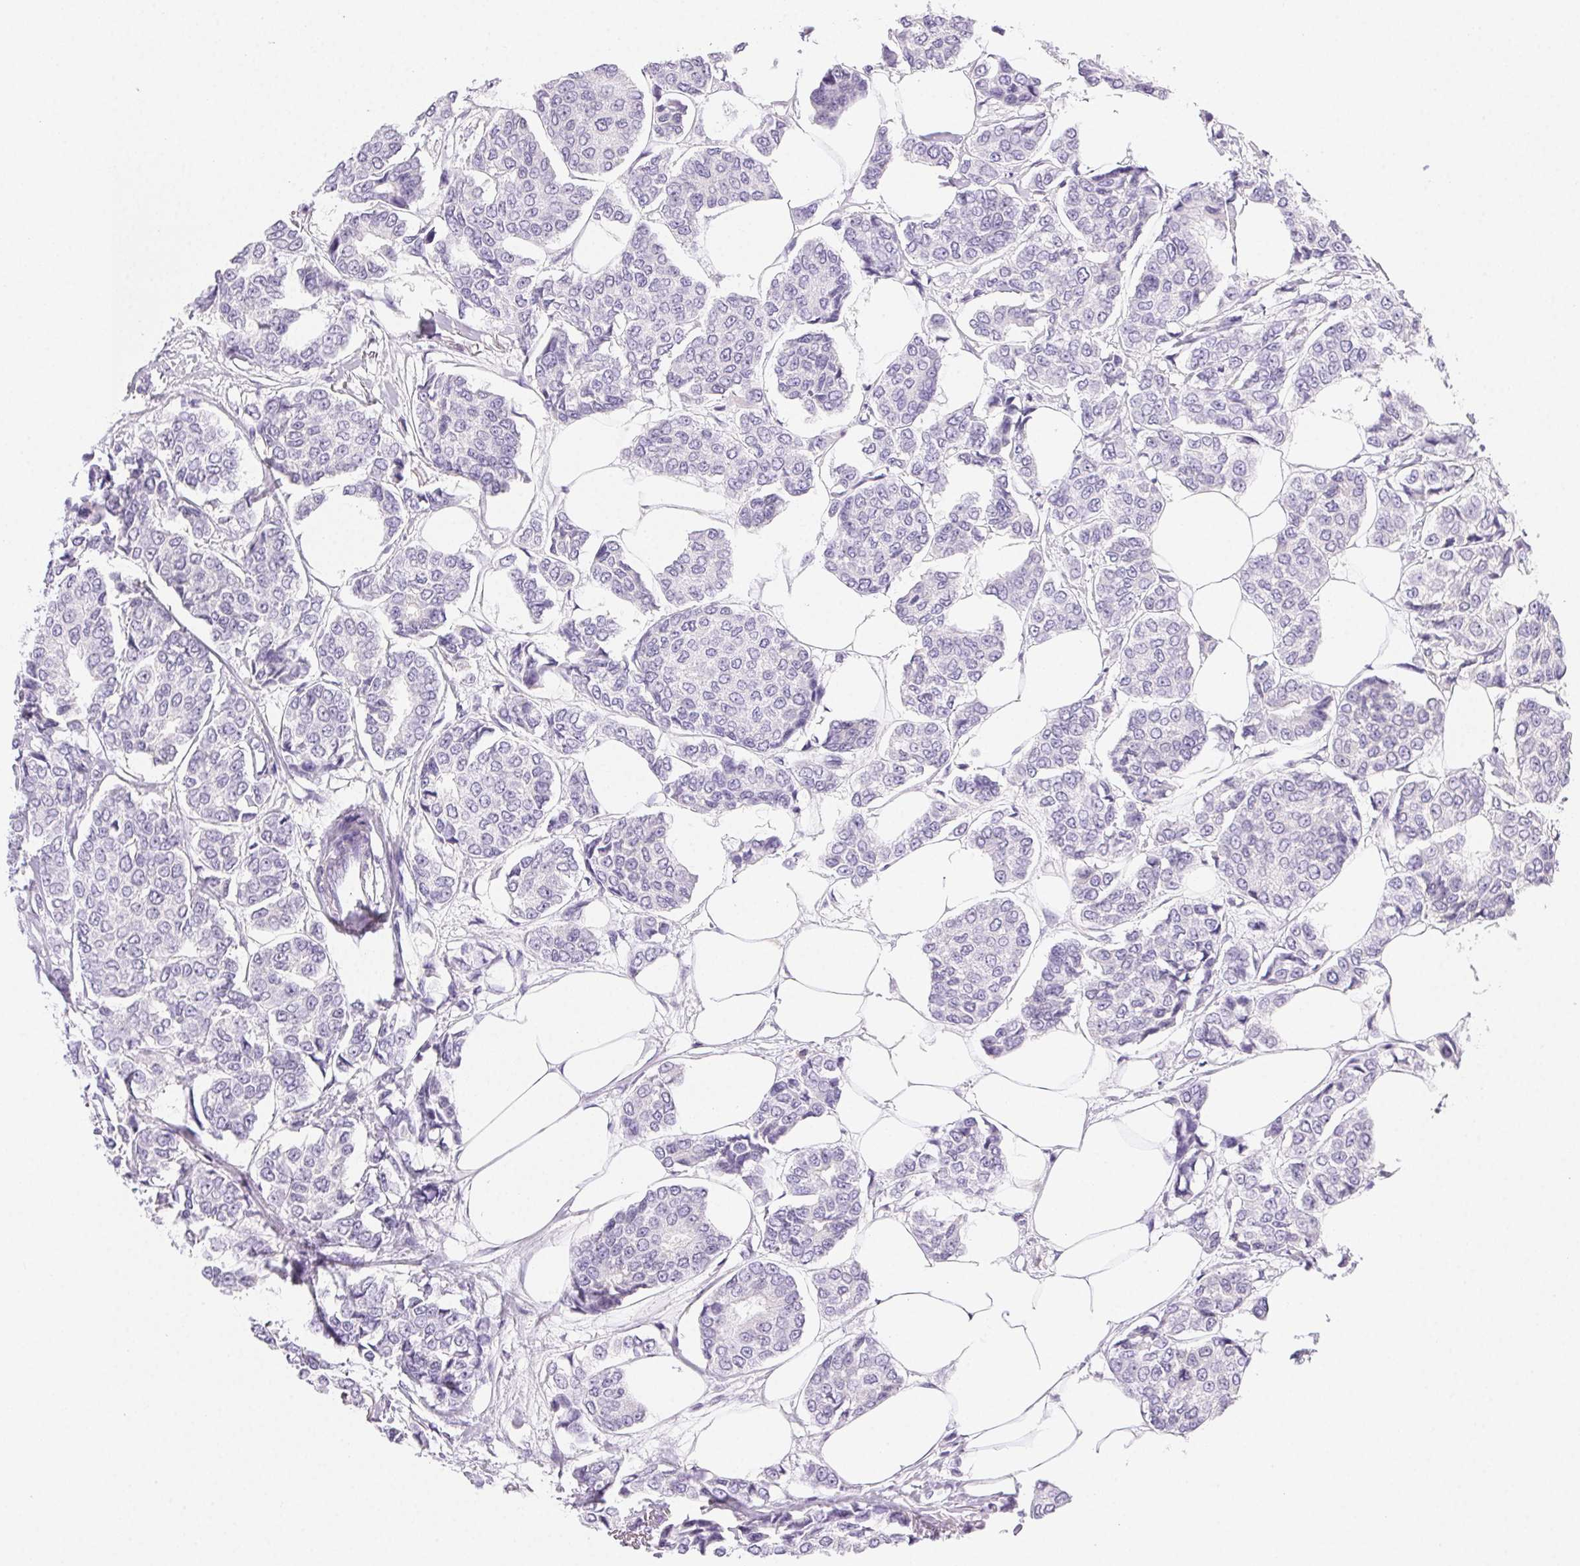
{"staining": {"intensity": "negative", "quantity": "none", "location": "none"}, "tissue": "breast cancer", "cell_type": "Tumor cells", "image_type": "cancer", "snomed": [{"axis": "morphology", "description": "Duct carcinoma"}, {"axis": "topography", "description": "Breast"}], "caption": "Breast infiltrating ductal carcinoma stained for a protein using immunohistochemistry displays no positivity tumor cells.", "gene": "PADI4", "patient": {"sex": "female", "age": 94}}